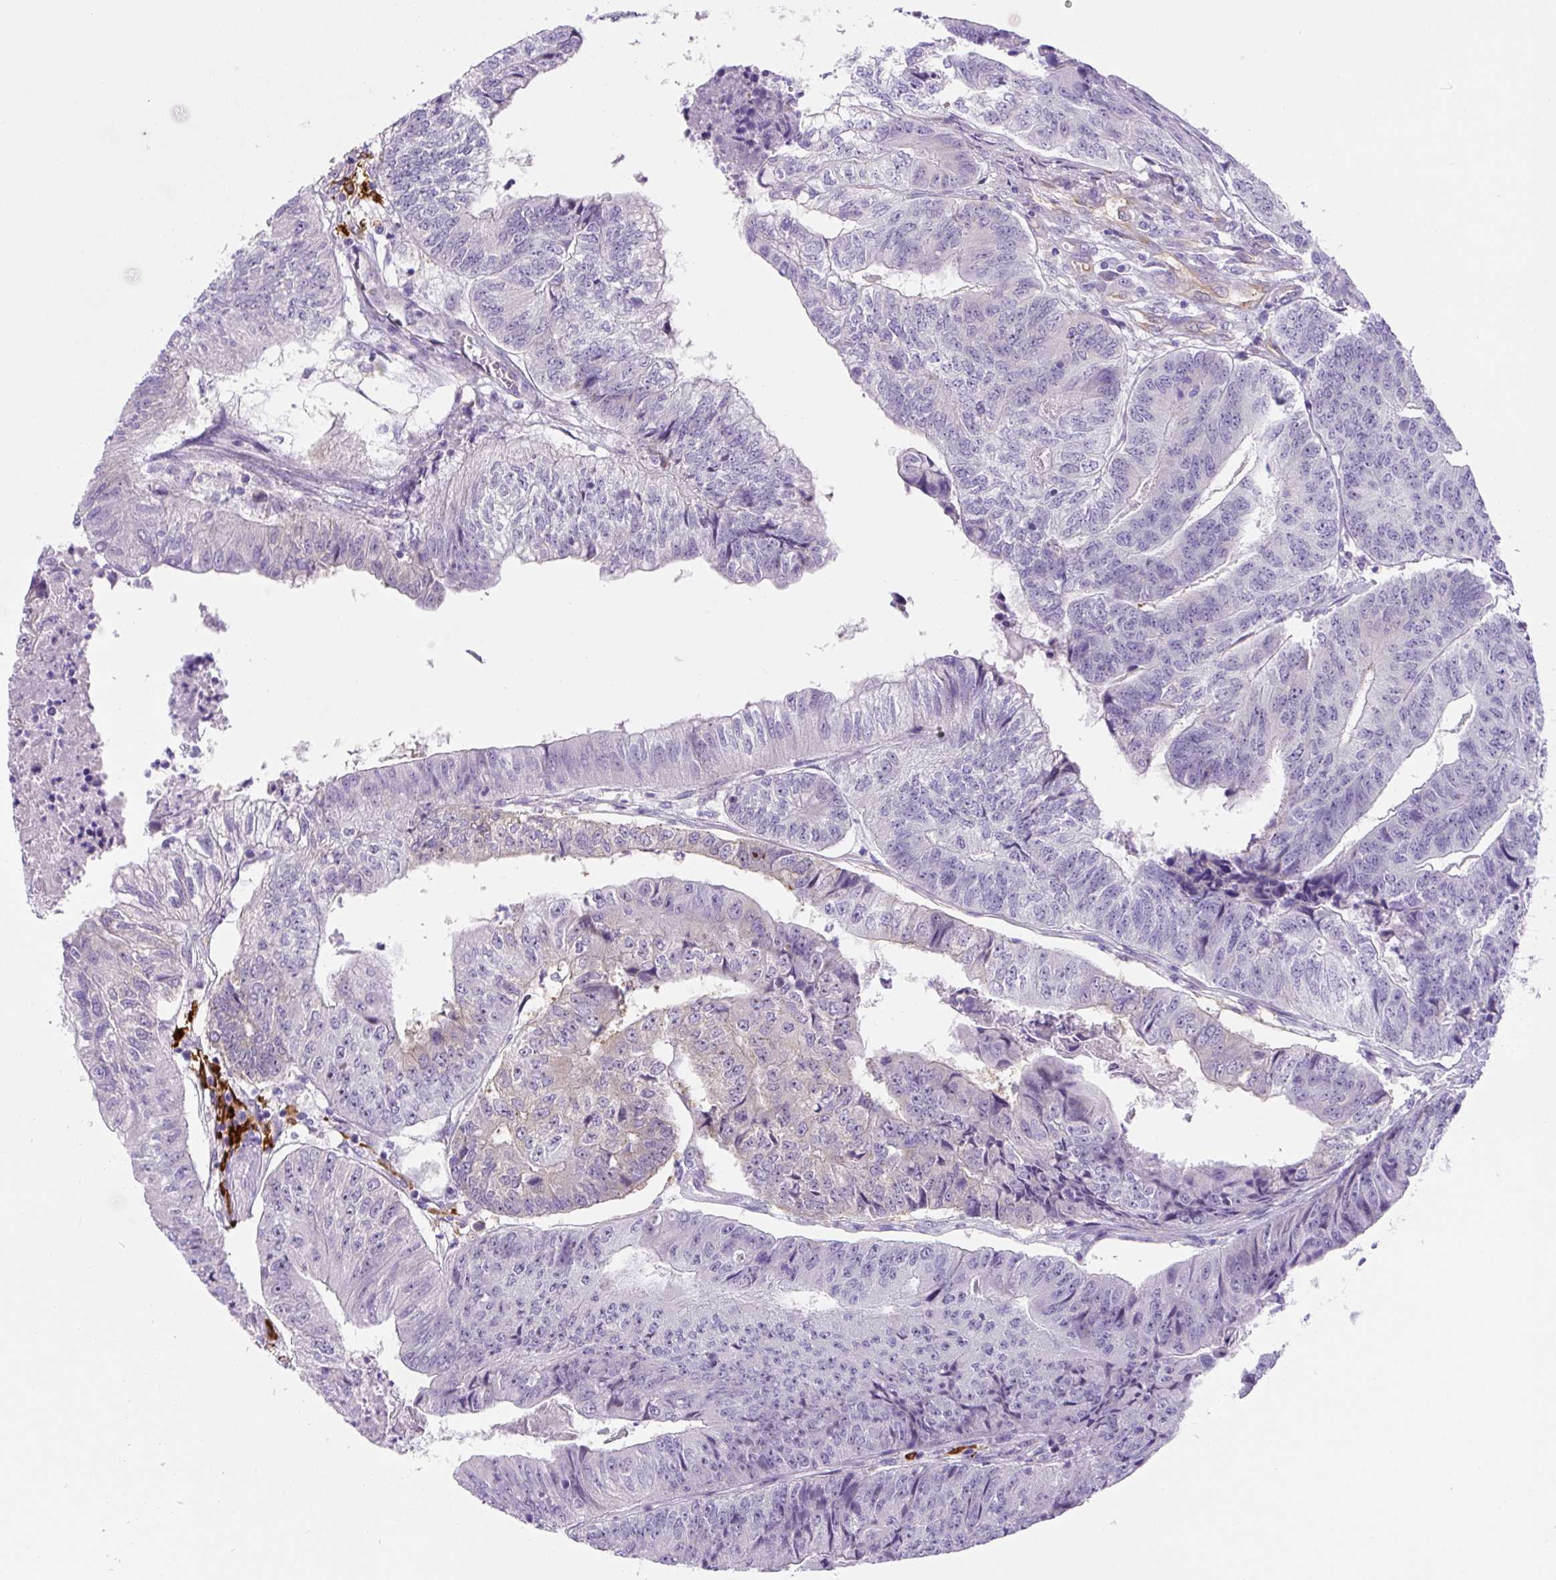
{"staining": {"intensity": "negative", "quantity": "none", "location": "none"}, "tissue": "colorectal cancer", "cell_type": "Tumor cells", "image_type": "cancer", "snomed": [{"axis": "morphology", "description": "Adenocarcinoma, NOS"}, {"axis": "topography", "description": "Colon"}], "caption": "IHC of colorectal cancer demonstrates no expression in tumor cells. (DAB immunohistochemistry visualized using brightfield microscopy, high magnification).", "gene": "ASB4", "patient": {"sex": "female", "age": 67}}